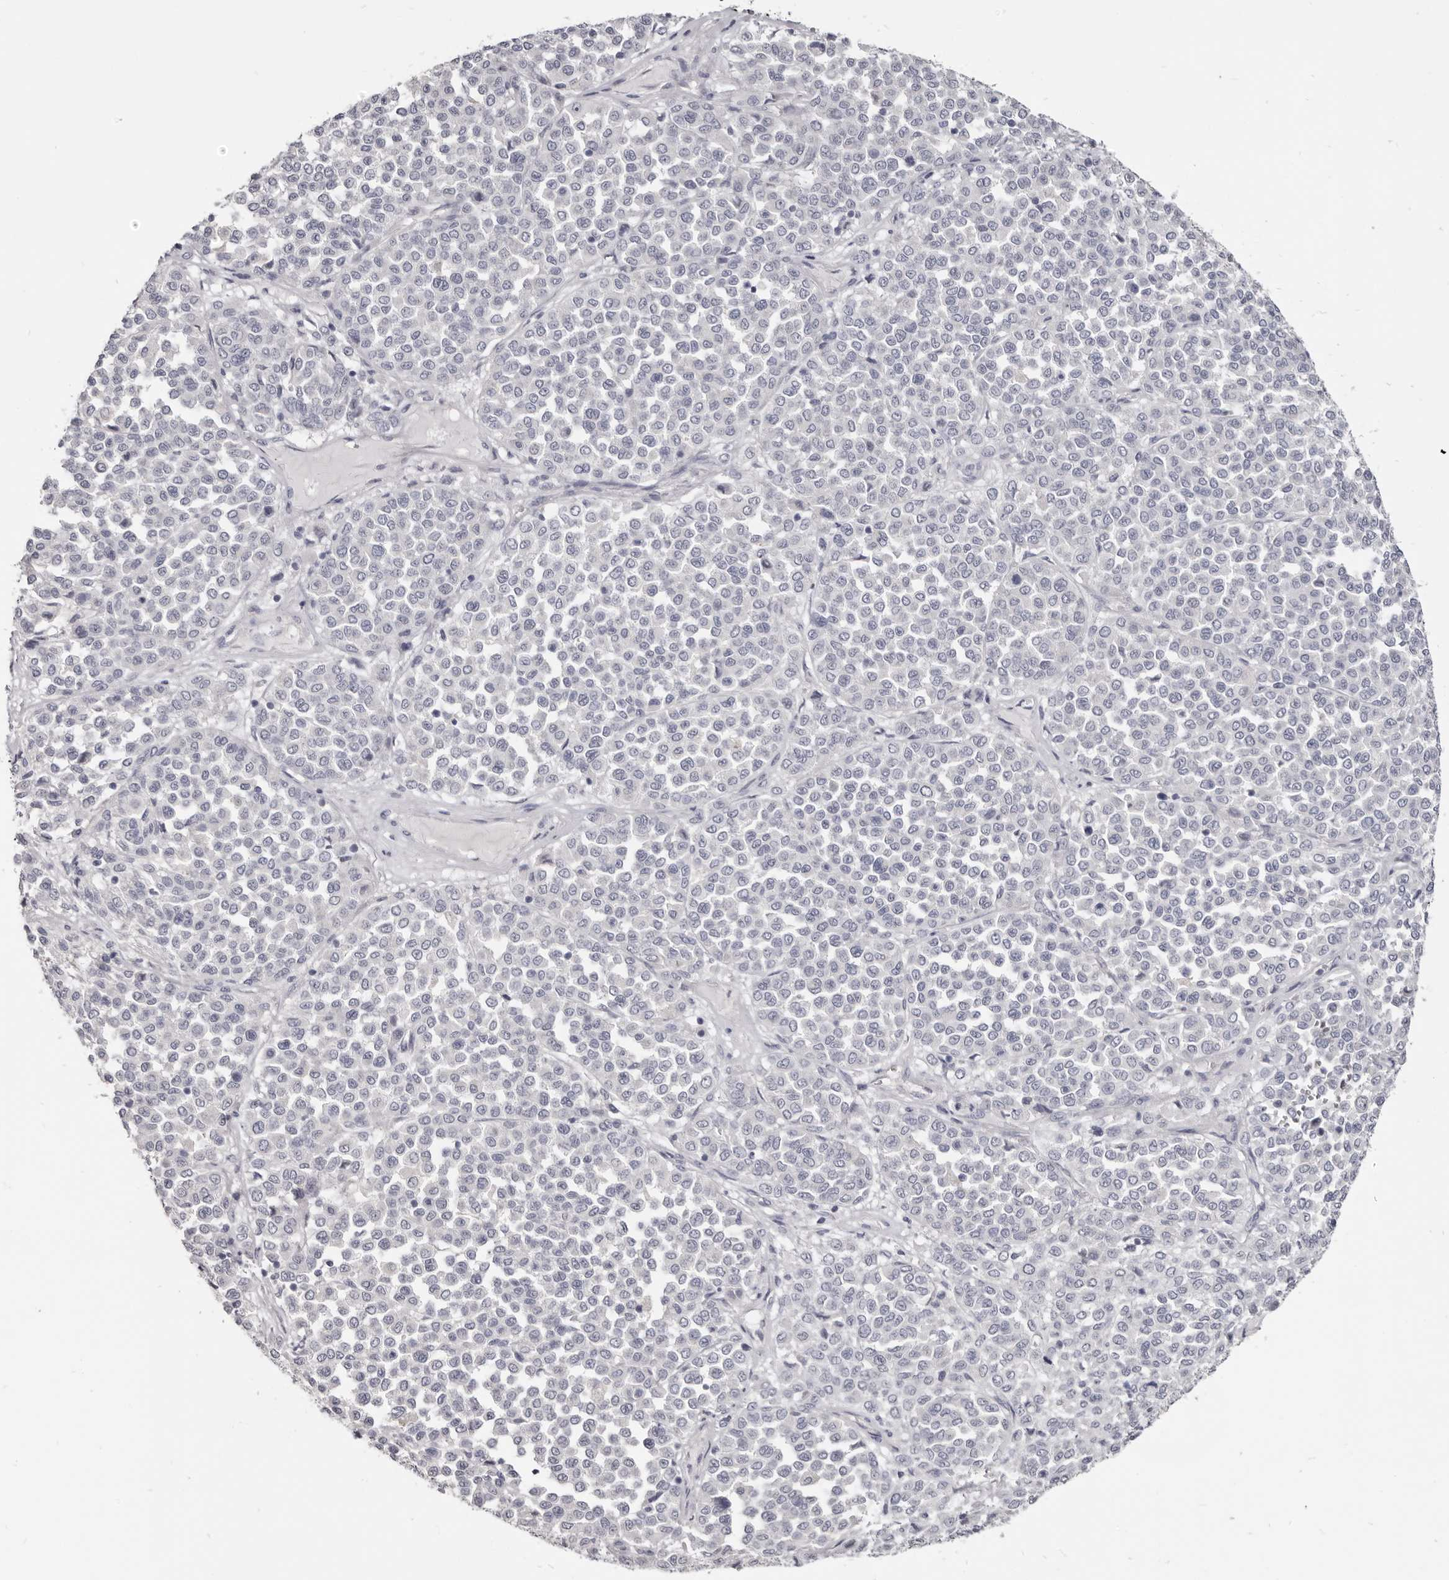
{"staining": {"intensity": "negative", "quantity": "none", "location": "none"}, "tissue": "melanoma", "cell_type": "Tumor cells", "image_type": "cancer", "snomed": [{"axis": "morphology", "description": "Malignant melanoma, Metastatic site"}, {"axis": "topography", "description": "Pancreas"}], "caption": "Melanoma was stained to show a protein in brown. There is no significant staining in tumor cells.", "gene": "CGN", "patient": {"sex": "female", "age": 30}}